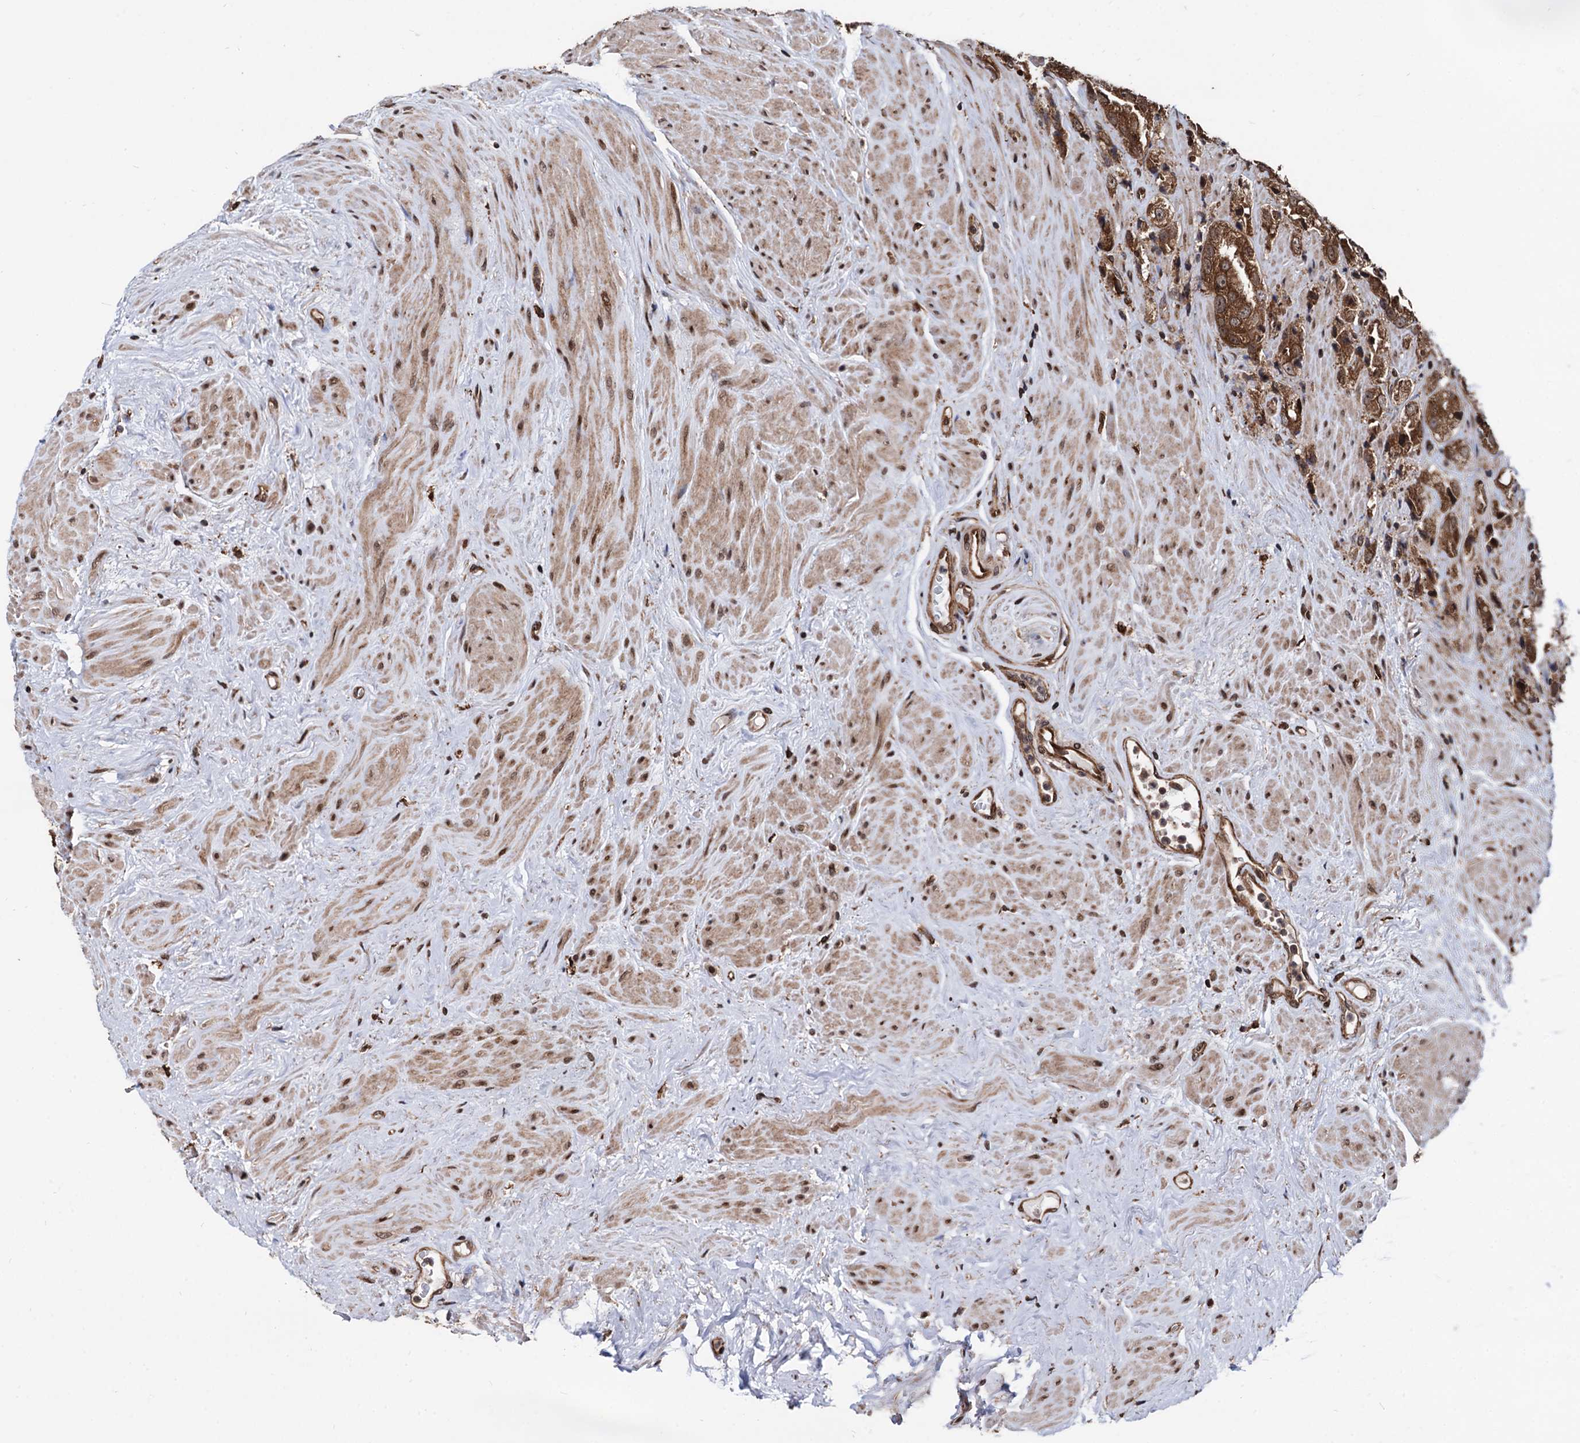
{"staining": {"intensity": "strong", "quantity": ">75%", "location": "cytoplasmic/membranous"}, "tissue": "prostate cancer", "cell_type": "Tumor cells", "image_type": "cancer", "snomed": [{"axis": "morphology", "description": "Adenocarcinoma, NOS"}, {"axis": "topography", "description": "Prostate"}], "caption": "This is a micrograph of immunohistochemistry (IHC) staining of prostate cancer, which shows strong expression in the cytoplasmic/membranous of tumor cells.", "gene": "ANKRD12", "patient": {"sex": "male", "age": 79}}